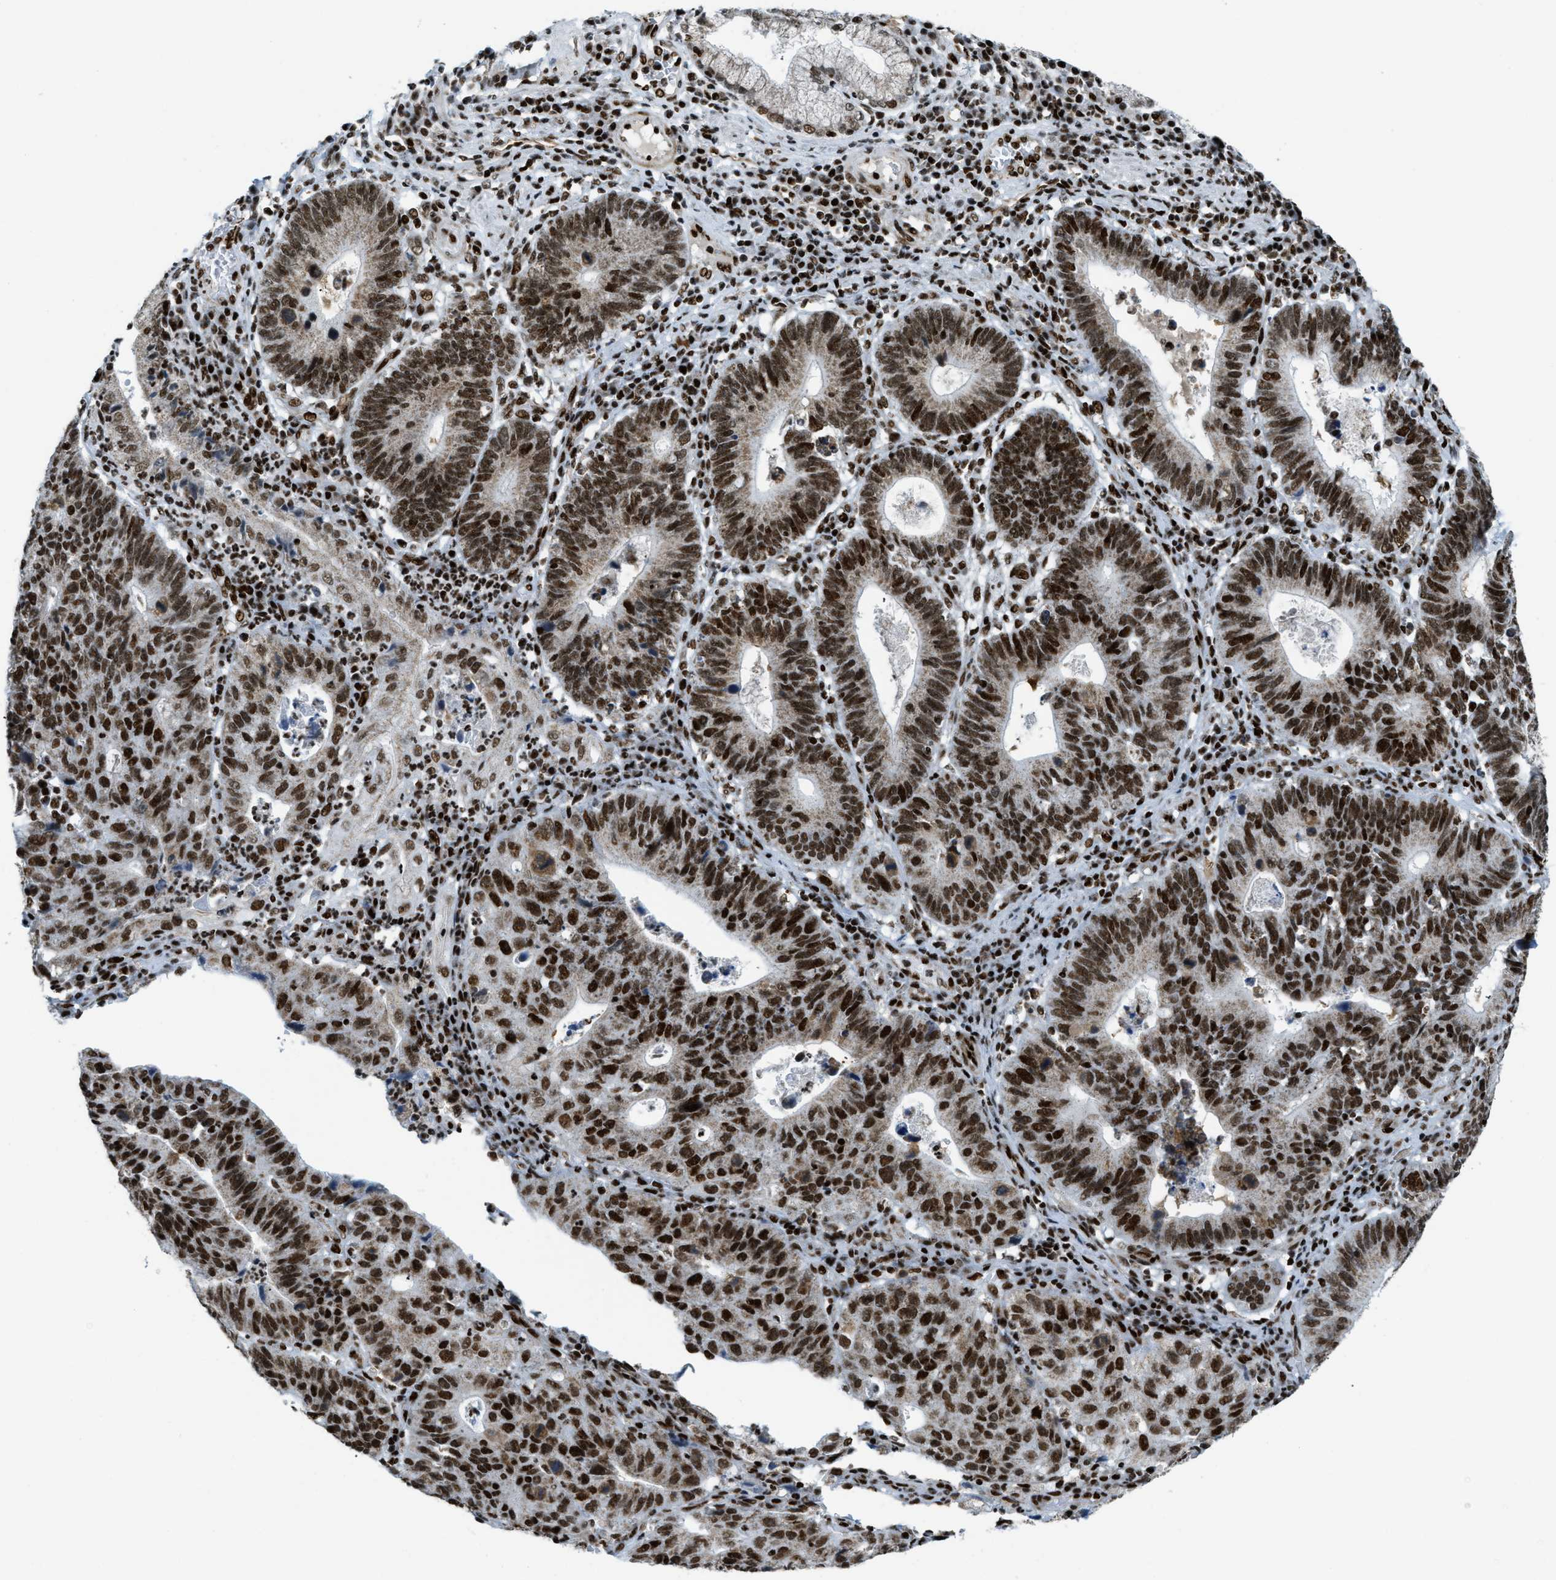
{"staining": {"intensity": "strong", "quantity": ">75%", "location": "nuclear"}, "tissue": "stomach cancer", "cell_type": "Tumor cells", "image_type": "cancer", "snomed": [{"axis": "morphology", "description": "Adenocarcinoma, NOS"}, {"axis": "topography", "description": "Stomach"}], "caption": "Adenocarcinoma (stomach) stained for a protein reveals strong nuclear positivity in tumor cells. Using DAB (brown) and hematoxylin (blue) stains, captured at high magnification using brightfield microscopy.", "gene": "GABPB1", "patient": {"sex": "male", "age": 59}}